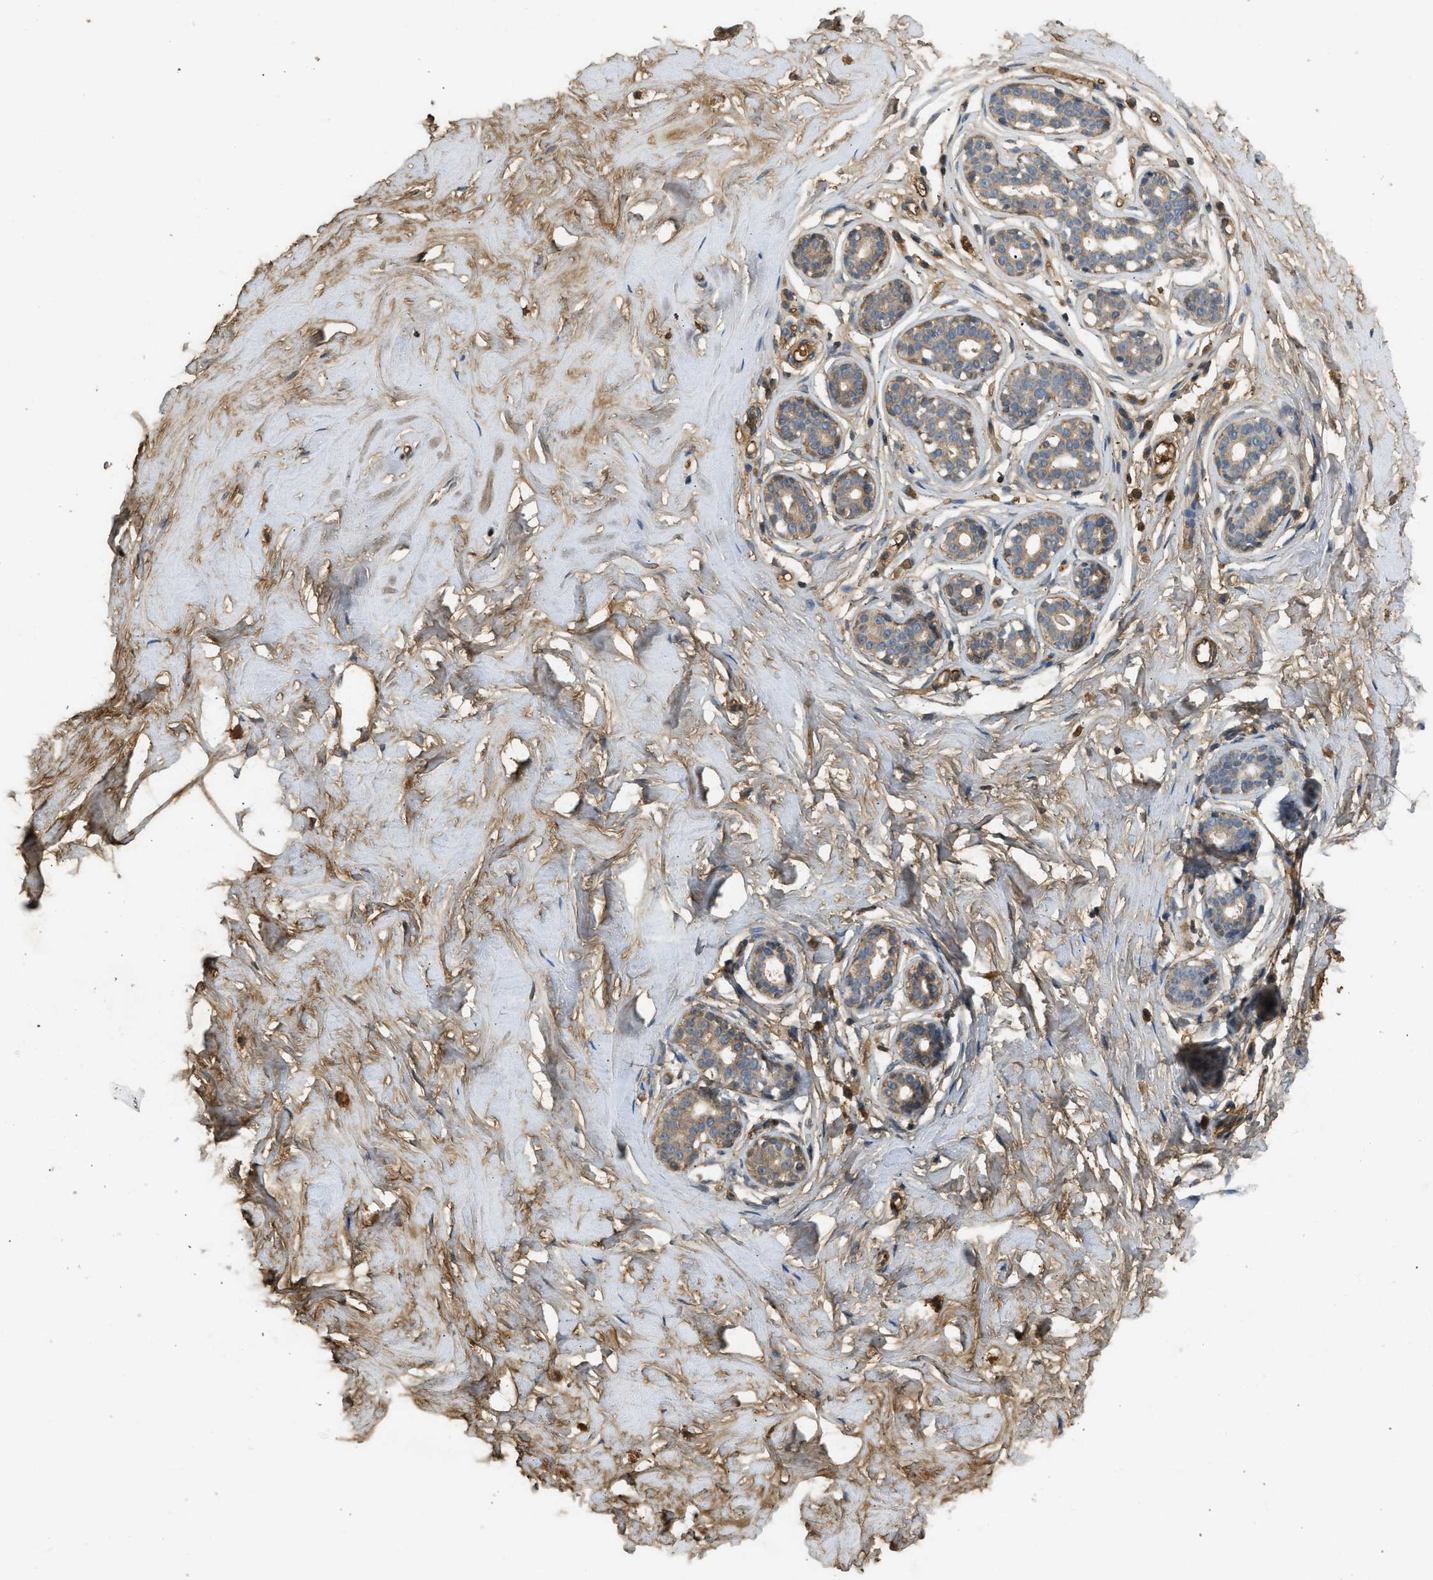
{"staining": {"intensity": "moderate", "quantity": ">75%", "location": "cytoplasmic/membranous"}, "tissue": "breast", "cell_type": "Adipocytes", "image_type": "normal", "snomed": [{"axis": "morphology", "description": "Normal tissue, NOS"}, {"axis": "topography", "description": "Breast"}], "caption": "Adipocytes show medium levels of moderate cytoplasmic/membranous staining in about >75% of cells in normal human breast.", "gene": "F8", "patient": {"sex": "female", "age": 23}}